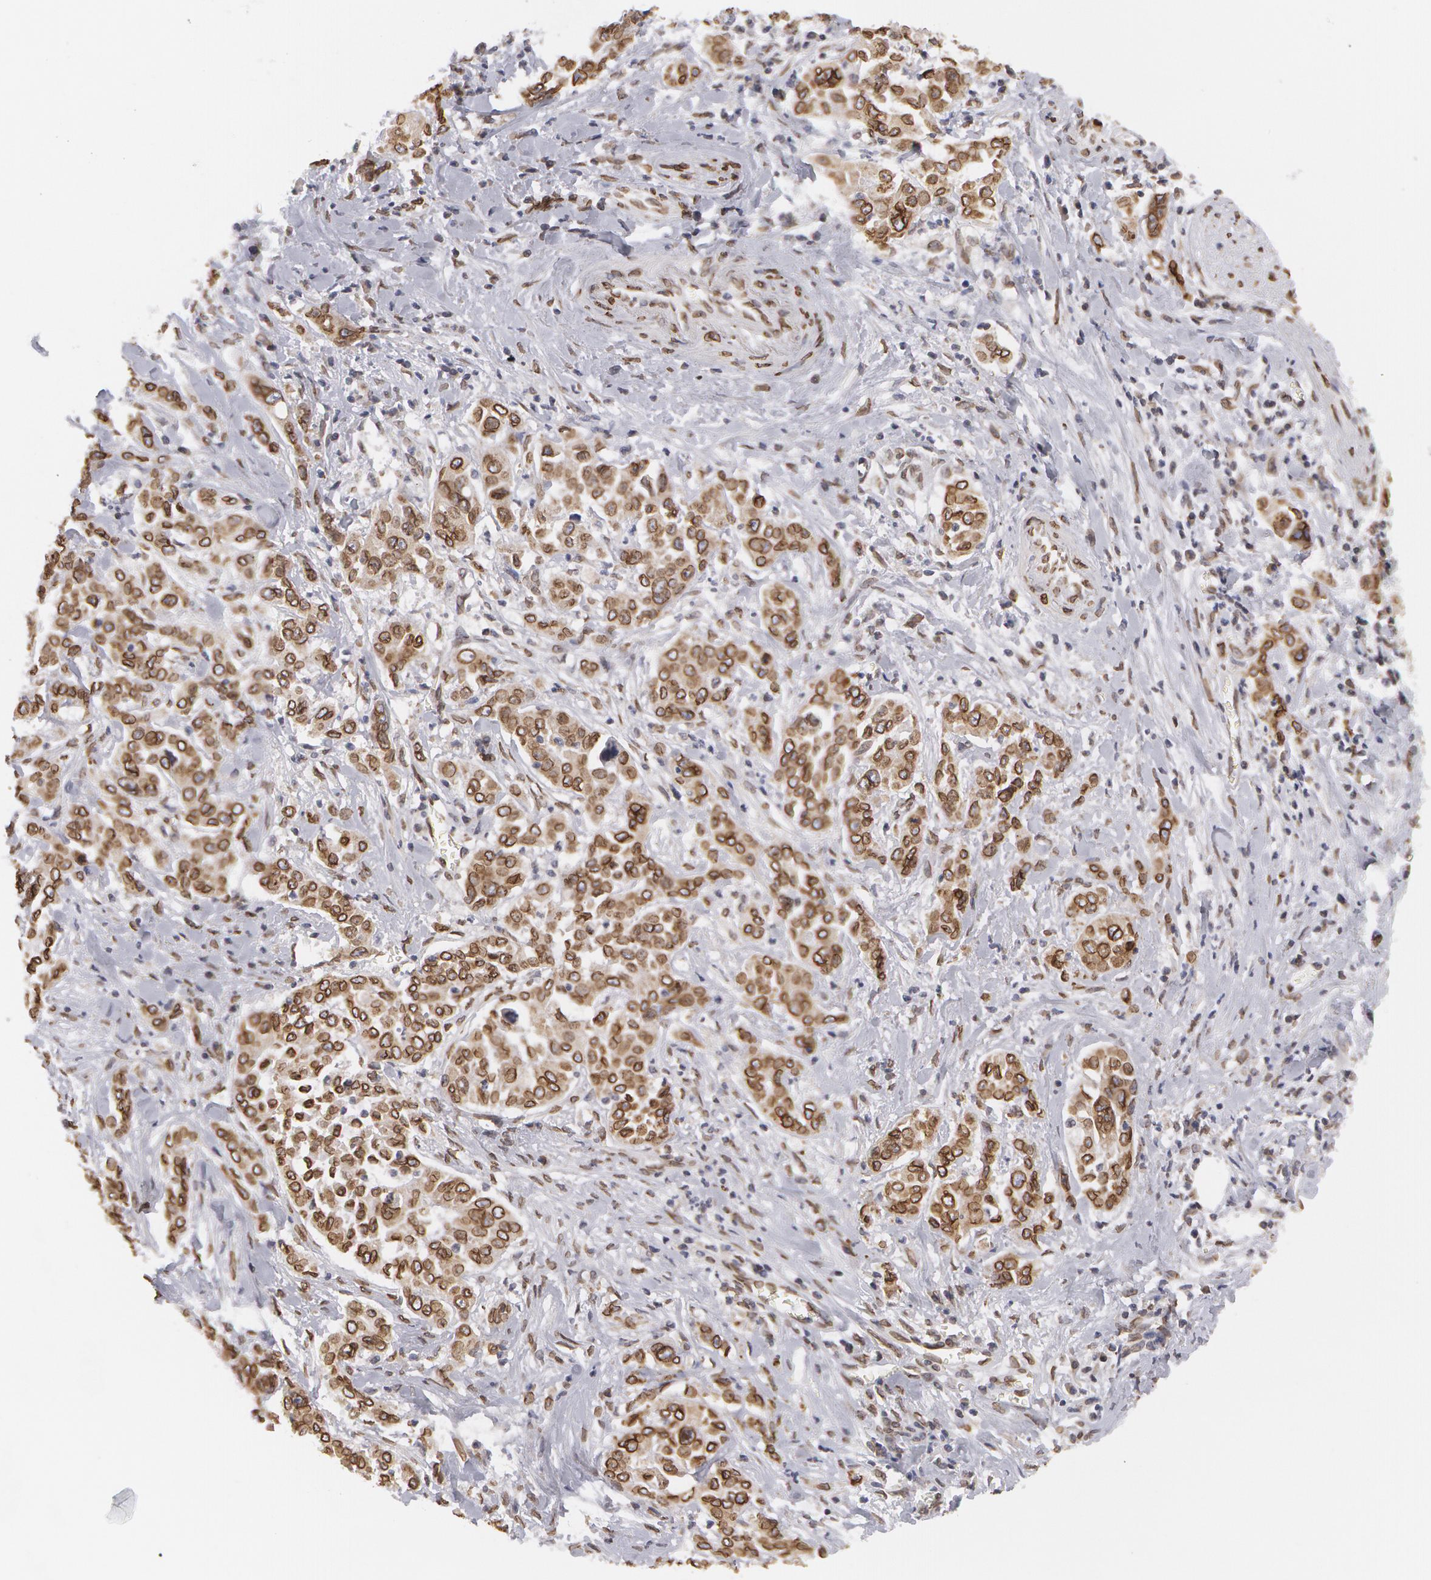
{"staining": {"intensity": "moderate", "quantity": ">75%", "location": "nuclear"}, "tissue": "pancreatic cancer", "cell_type": "Tumor cells", "image_type": "cancer", "snomed": [{"axis": "morphology", "description": "Adenocarcinoma, NOS"}, {"axis": "topography", "description": "Pancreas"}], "caption": "Pancreatic cancer tissue displays moderate nuclear positivity in approximately >75% of tumor cells, visualized by immunohistochemistry. The staining was performed using DAB to visualize the protein expression in brown, while the nuclei were stained in blue with hematoxylin (Magnification: 20x).", "gene": "EMD", "patient": {"sex": "female", "age": 52}}